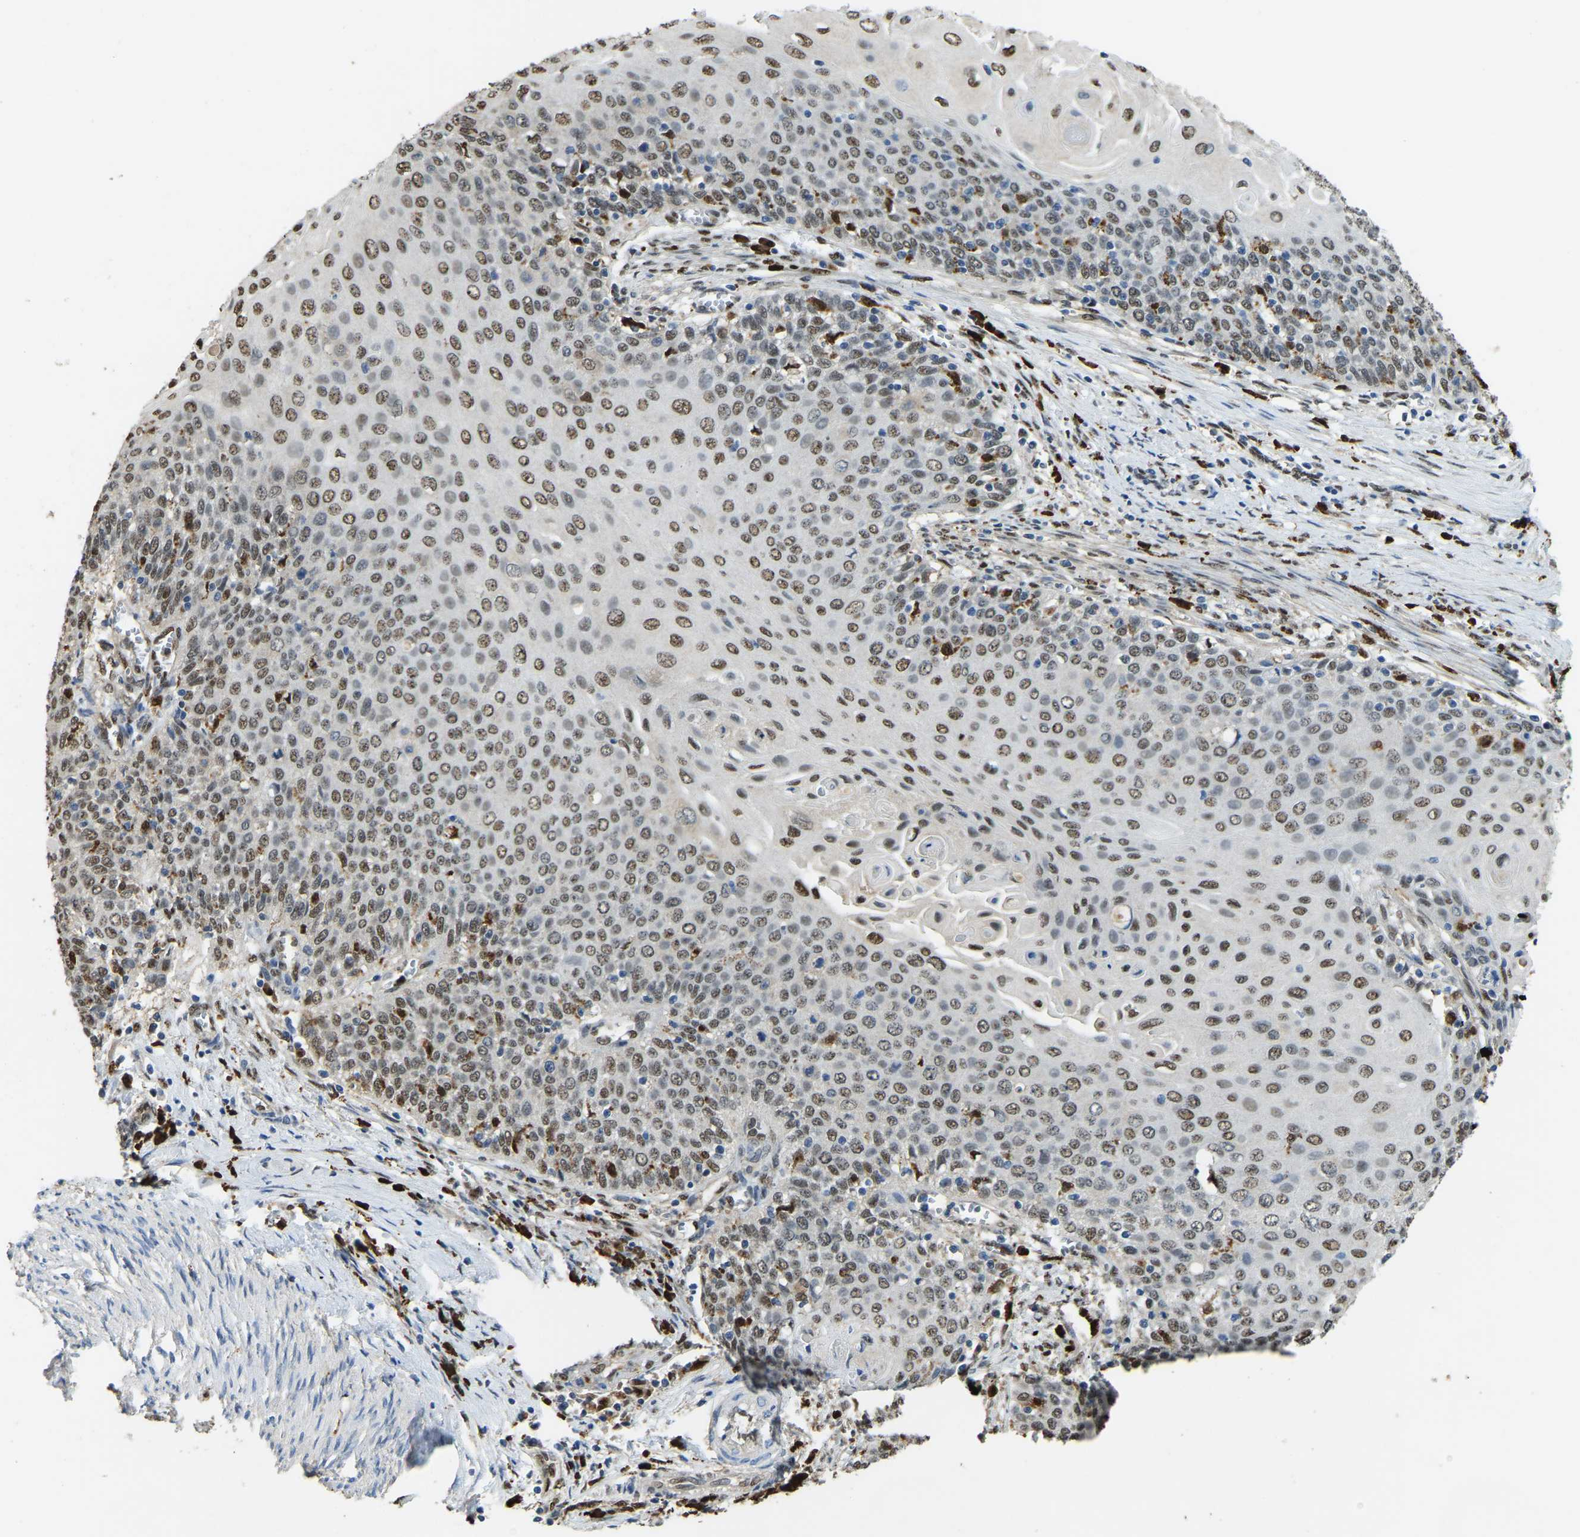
{"staining": {"intensity": "moderate", "quantity": ">75%", "location": "nuclear"}, "tissue": "cervical cancer", "cell_type": "Tumor cells", "image_type": "cancer", "snomed": [{"axis": "morphology", "description": "Squamous cell carcinoma, NOS"}, {"axis": "topography", "description": "Cervix"}], "caption": "Moderate nuclear staining for a protein is appreciated in about >75% of tumor cells of cervical squamous cell carcinoma using immunohistochemistry (IHC).", "gene": "NANS", "patient": {"sex": "female", "age": 39}}